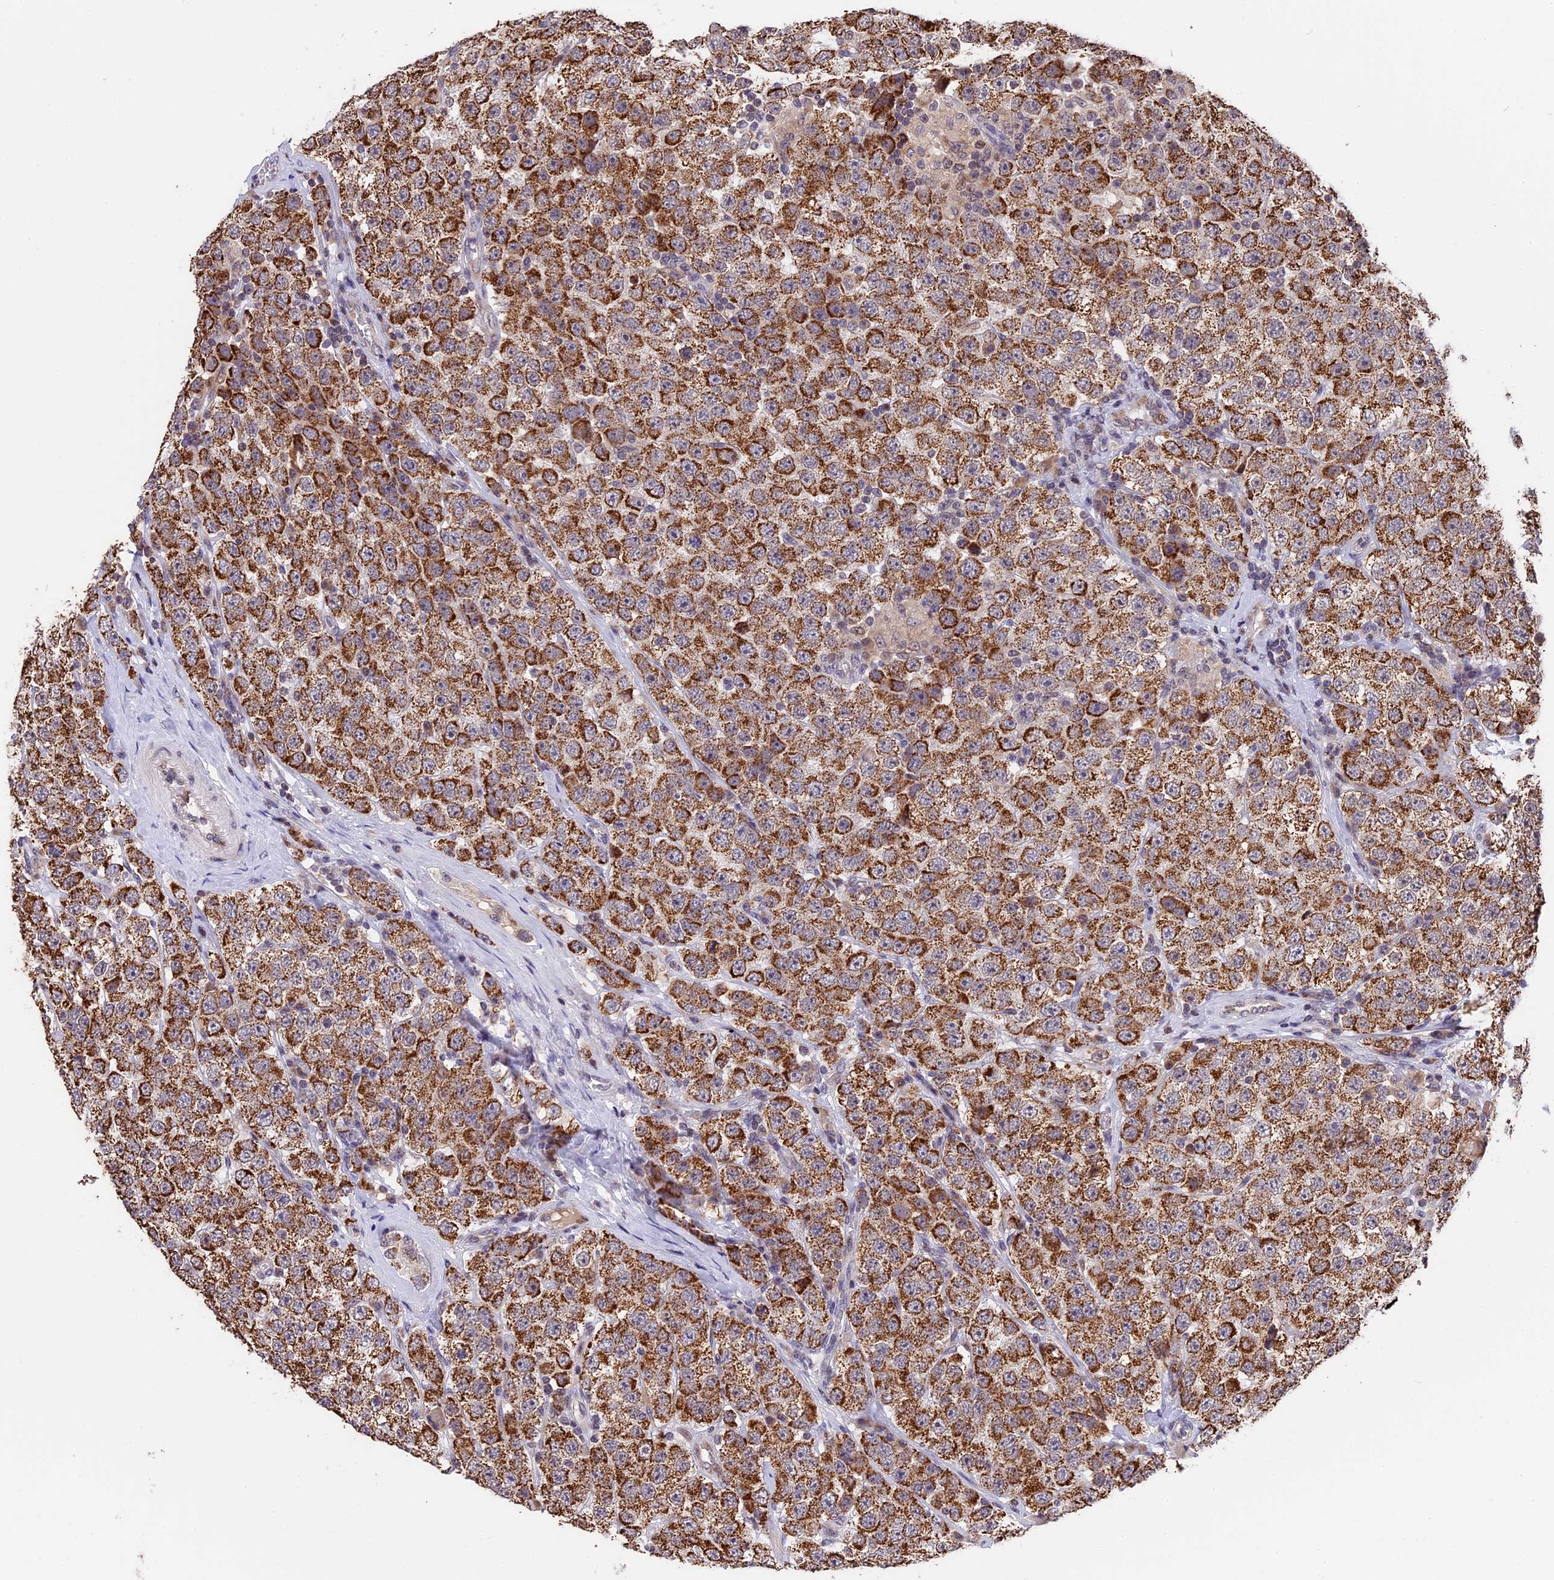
{"staining": {"intensity": "strong", "quantity": ">75%", "location": "cytoplasmic/membranous"}, "tissue": "testis cancer", "cell_type": "Tumor cells", "image_type": "cancer", "snomed": [{"axis": "morphology", "description": "Seminoma, NOS"}, {"axis": "topography", "description": "Testis"}], "caption": "Approximately >75% of tumor cells in testis cancer (seminoma) exhibit strong cytoplasmic/membranous protein staining as visualized by brown immunohistochemical staining.", "gene": "RERGL", "patient": {"sex": "male", "age": 28}}